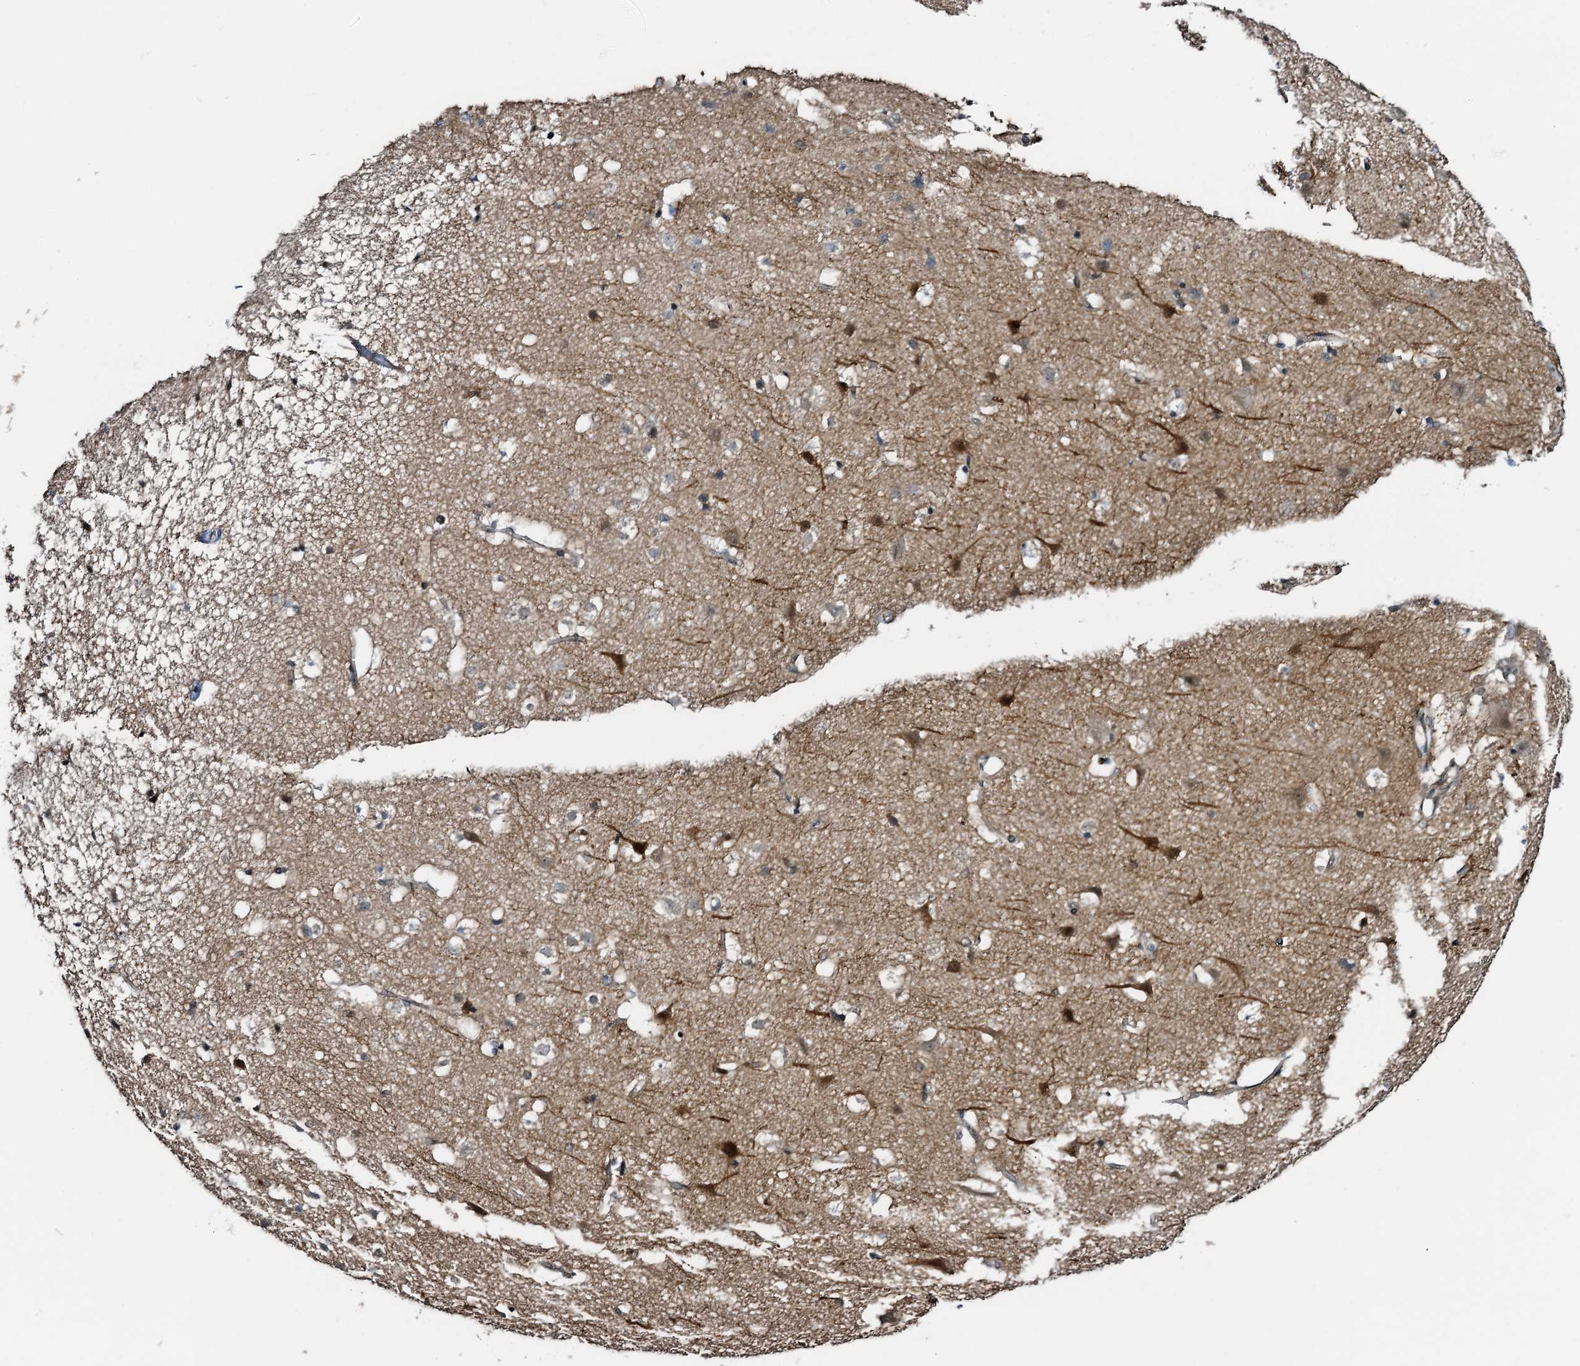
{"staining": {"intensity": "weak", "quantity": ">75%", "location": "nuclear"}, "tissue": "cerebral cortex", "cell_type": "Endothelial cells", "image_type": "normal", "snomed": [{"axis": "morphology", "description": "Normal tissue, NOS"}, {"axis": "topography", "description": "Cerebral cortex"}], "caption": "Immunohistochemistry image of normal cerebral cortex: human cerebral cortex stained using immunohistochemistry (IHC) demonstrates low levels of weak protein expression localized specifically in the nuclear of endothelial cells, appearing as a nuclear brown color.", "gene": "ZNF609", "patient": {"sex": "male", "age": 54}}